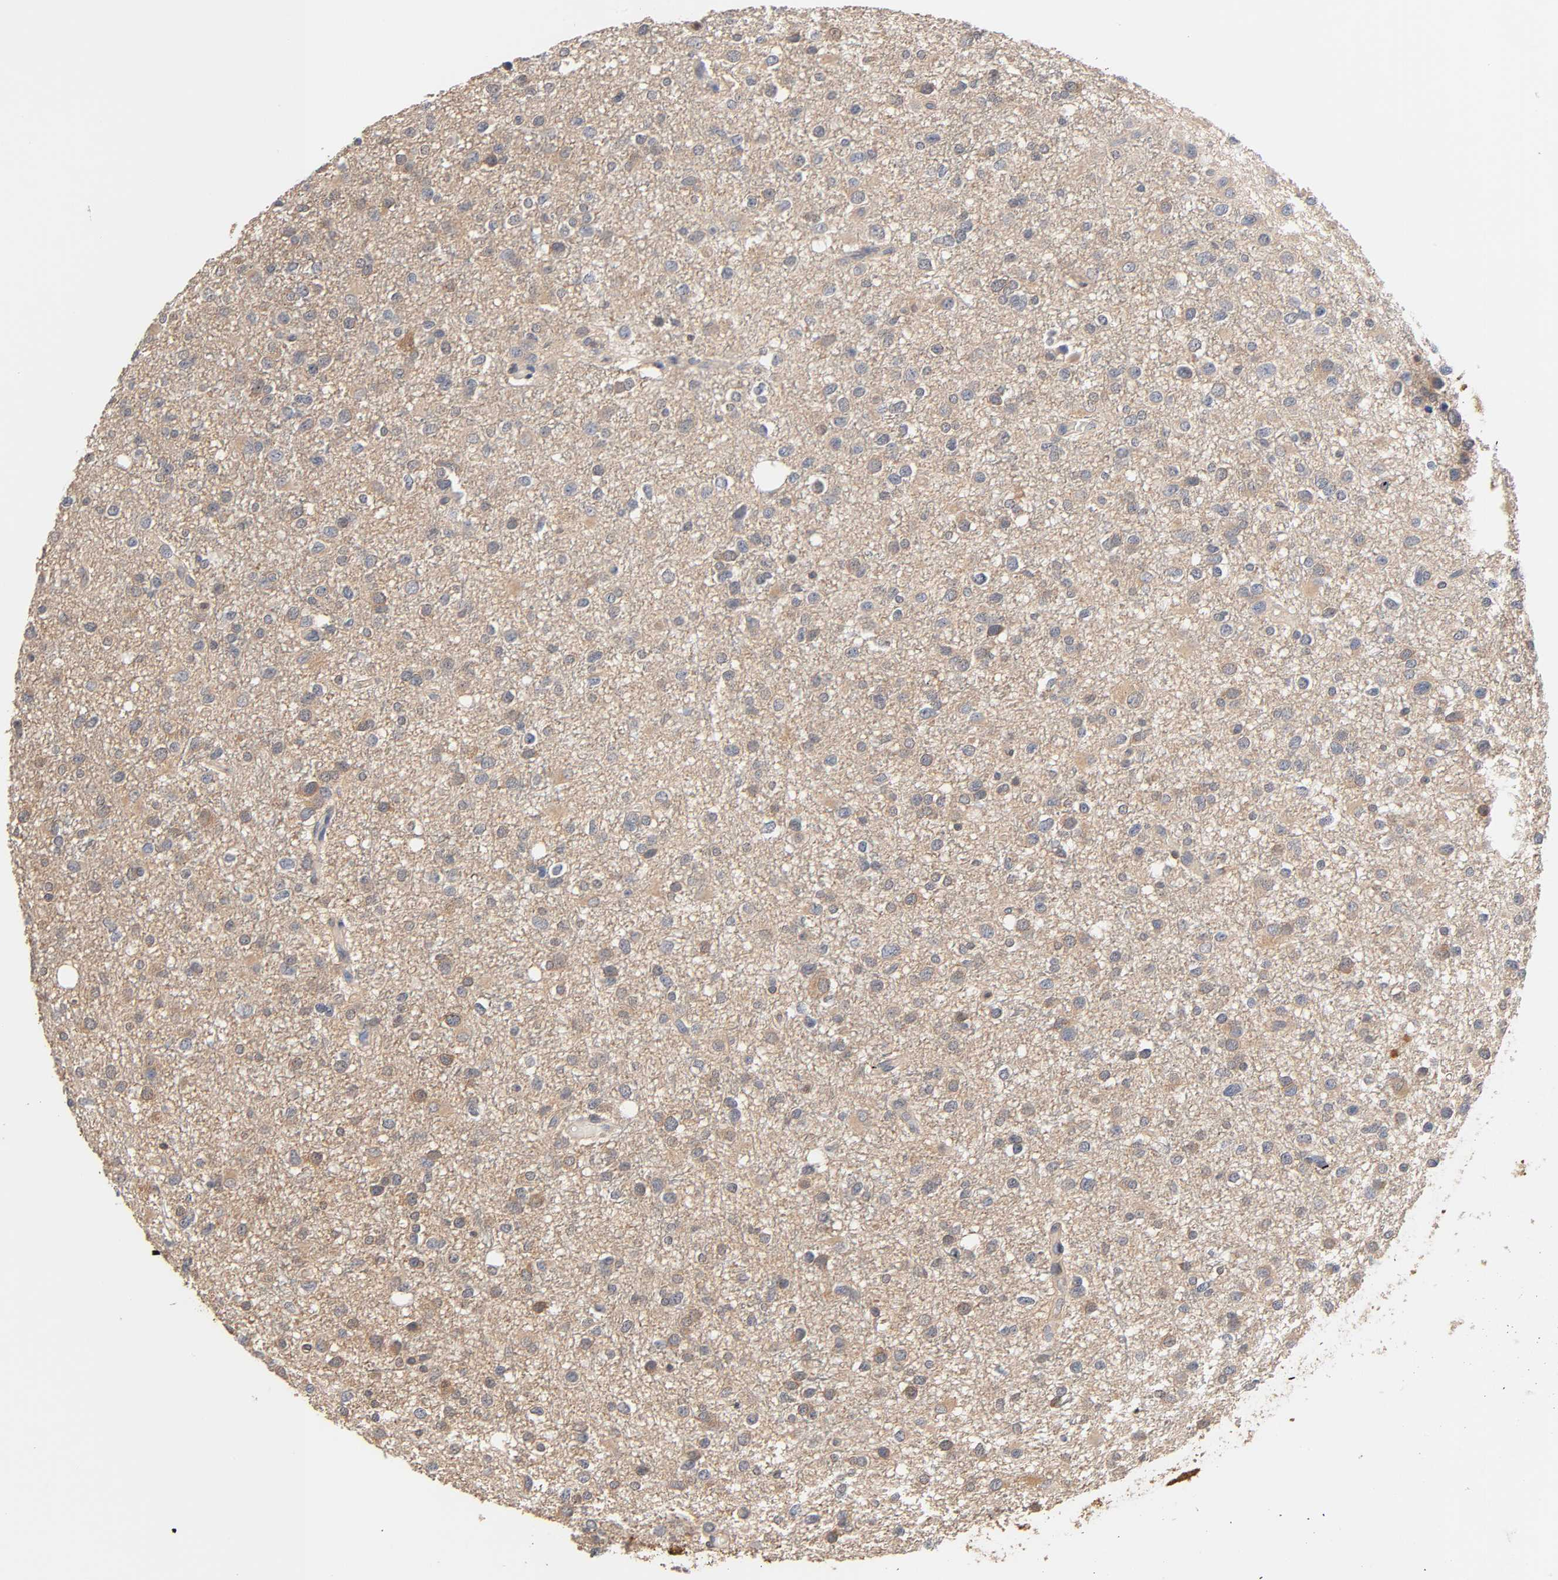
{"staining": {"intensity": "weak", "quantity": "<25%", "location": "cytoplasmic/membranous"}, "tissue": "glioma", "cell_type": "Tumor cells", "image_type": "cancer", "snomed": [{"axis": "morphology", "description": "Glioma, malignant, Low grade"}, {"axis": "topography", "description": "Brain"}], "caption": "An image of human malignant glioma (low-grade) is negative for staining in tumor cells. The staining was performed using DAB to visualize the protein expression in brown, while the nuclei were stained in blue with hematoxylin (Magnification: 20x).", "gene": "ALDOA", "patient": {"sex": "male", "age": 42}}